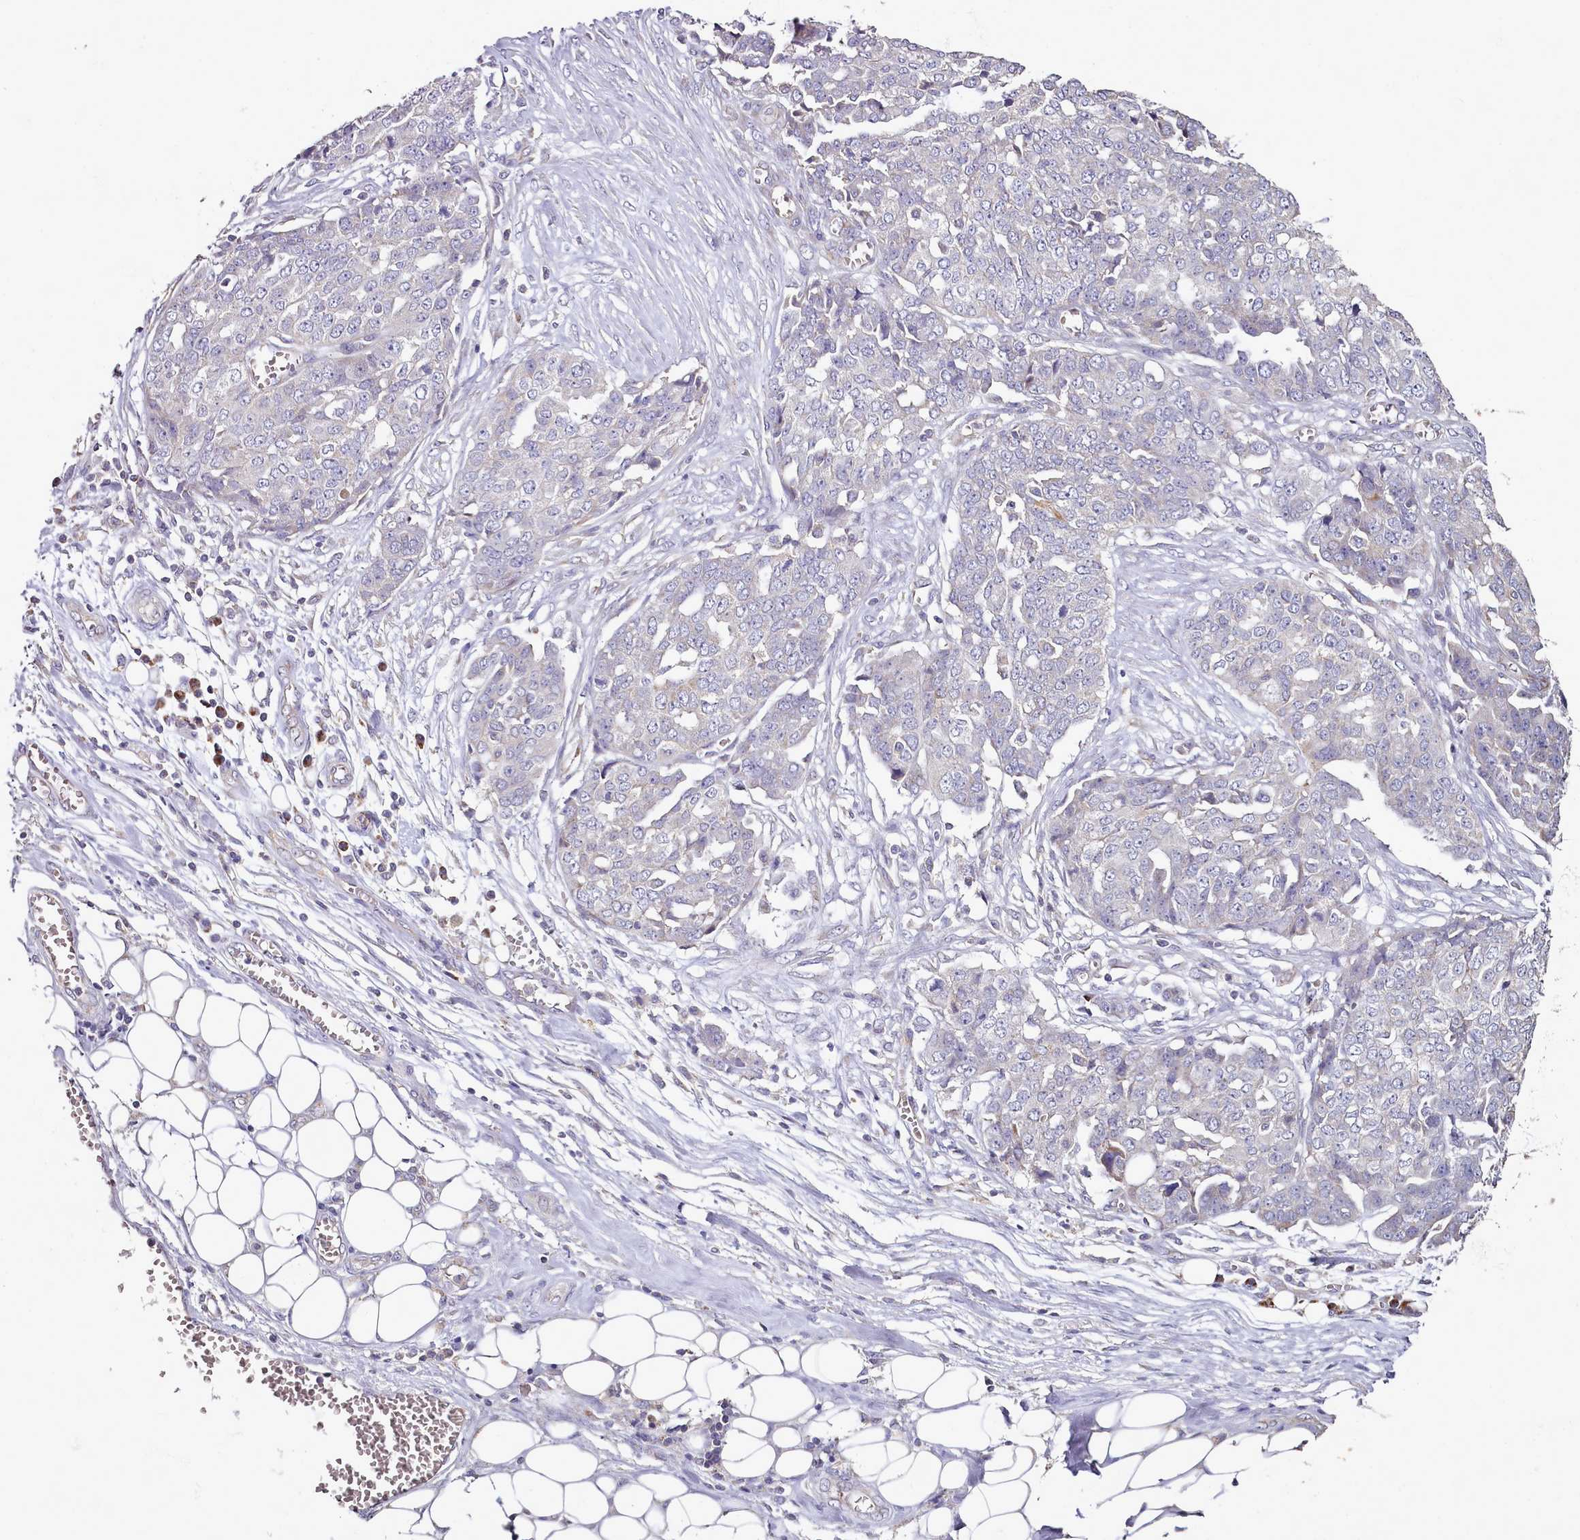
{"staining": {"intensity": "negative", "quantity": "none", "location": "none"}, "tissue": "ovarian cancer", "cell_type": "Tumor cells", "image_type": "cancer", "snomed": [{"axis": "morphology", "description": "Cystadenocarcinoma, serous, NOS"}, {"axis": "topography", "description": "Soft tissue"}, {"axis": "topography", "description": "Ovary"}], "caption": "Immunohistochemical staining of ovarian serous cystadenocarcinoma reveals no significant staining in tumor cells.", "gene": "ACSS1", "patient": {"sex": "female", "age": 57}}